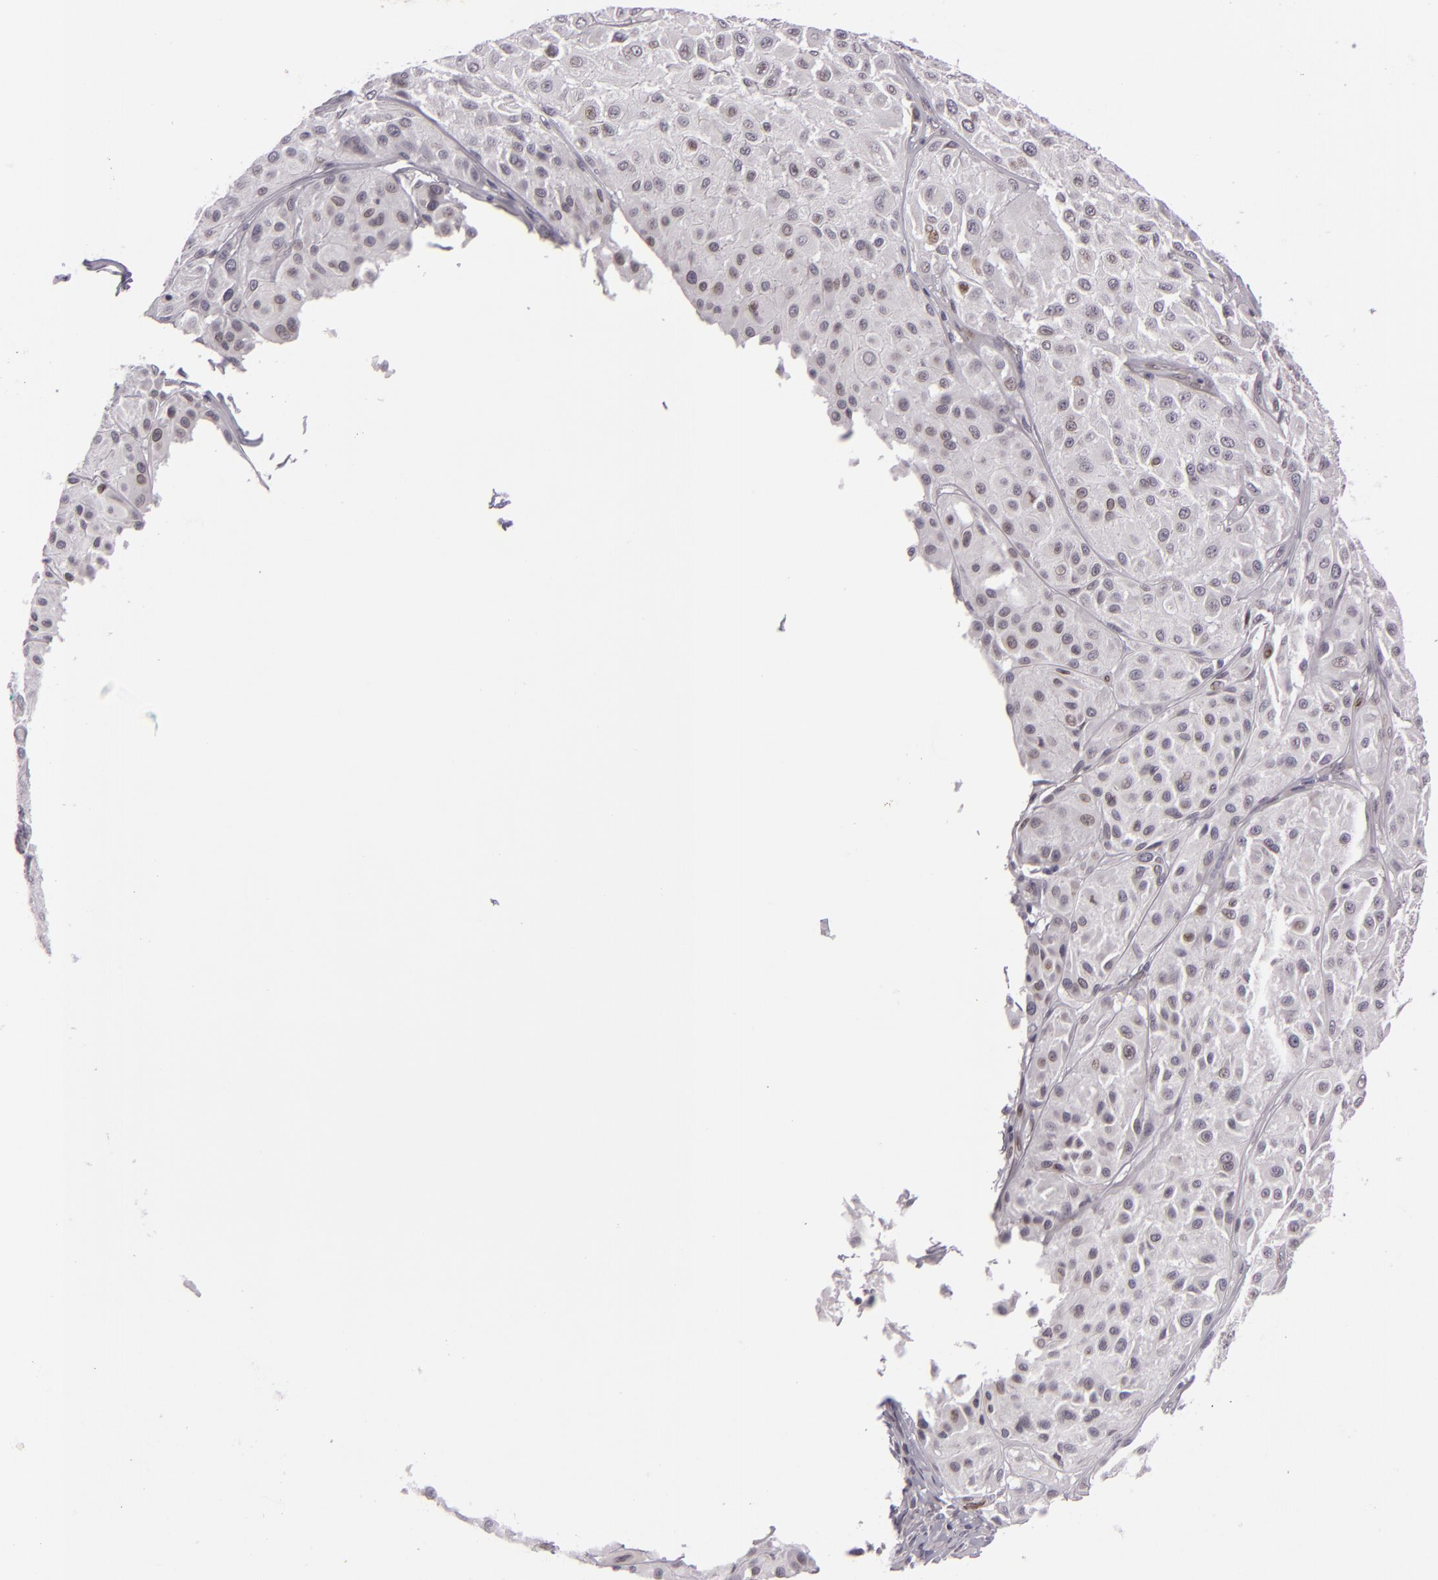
{"staining": {"intensity": "weak", "quantity": "<25%", "location": "nuclear"}, "tissue": "melanoma", "cell_type": "Tumor cells", "image_type": "cancer", "snomed": [{"axis": "morphology", "description": "Malignant melanoma, NOS"}, {"axis": "topography", "description": "Skin"}], "caption": "An immunohistochemistry image of melanoma is shown. There is no staining in tumor cells of melanoma.", "gene": "EMD", "patient": {"sex": "male", "age": 36}}